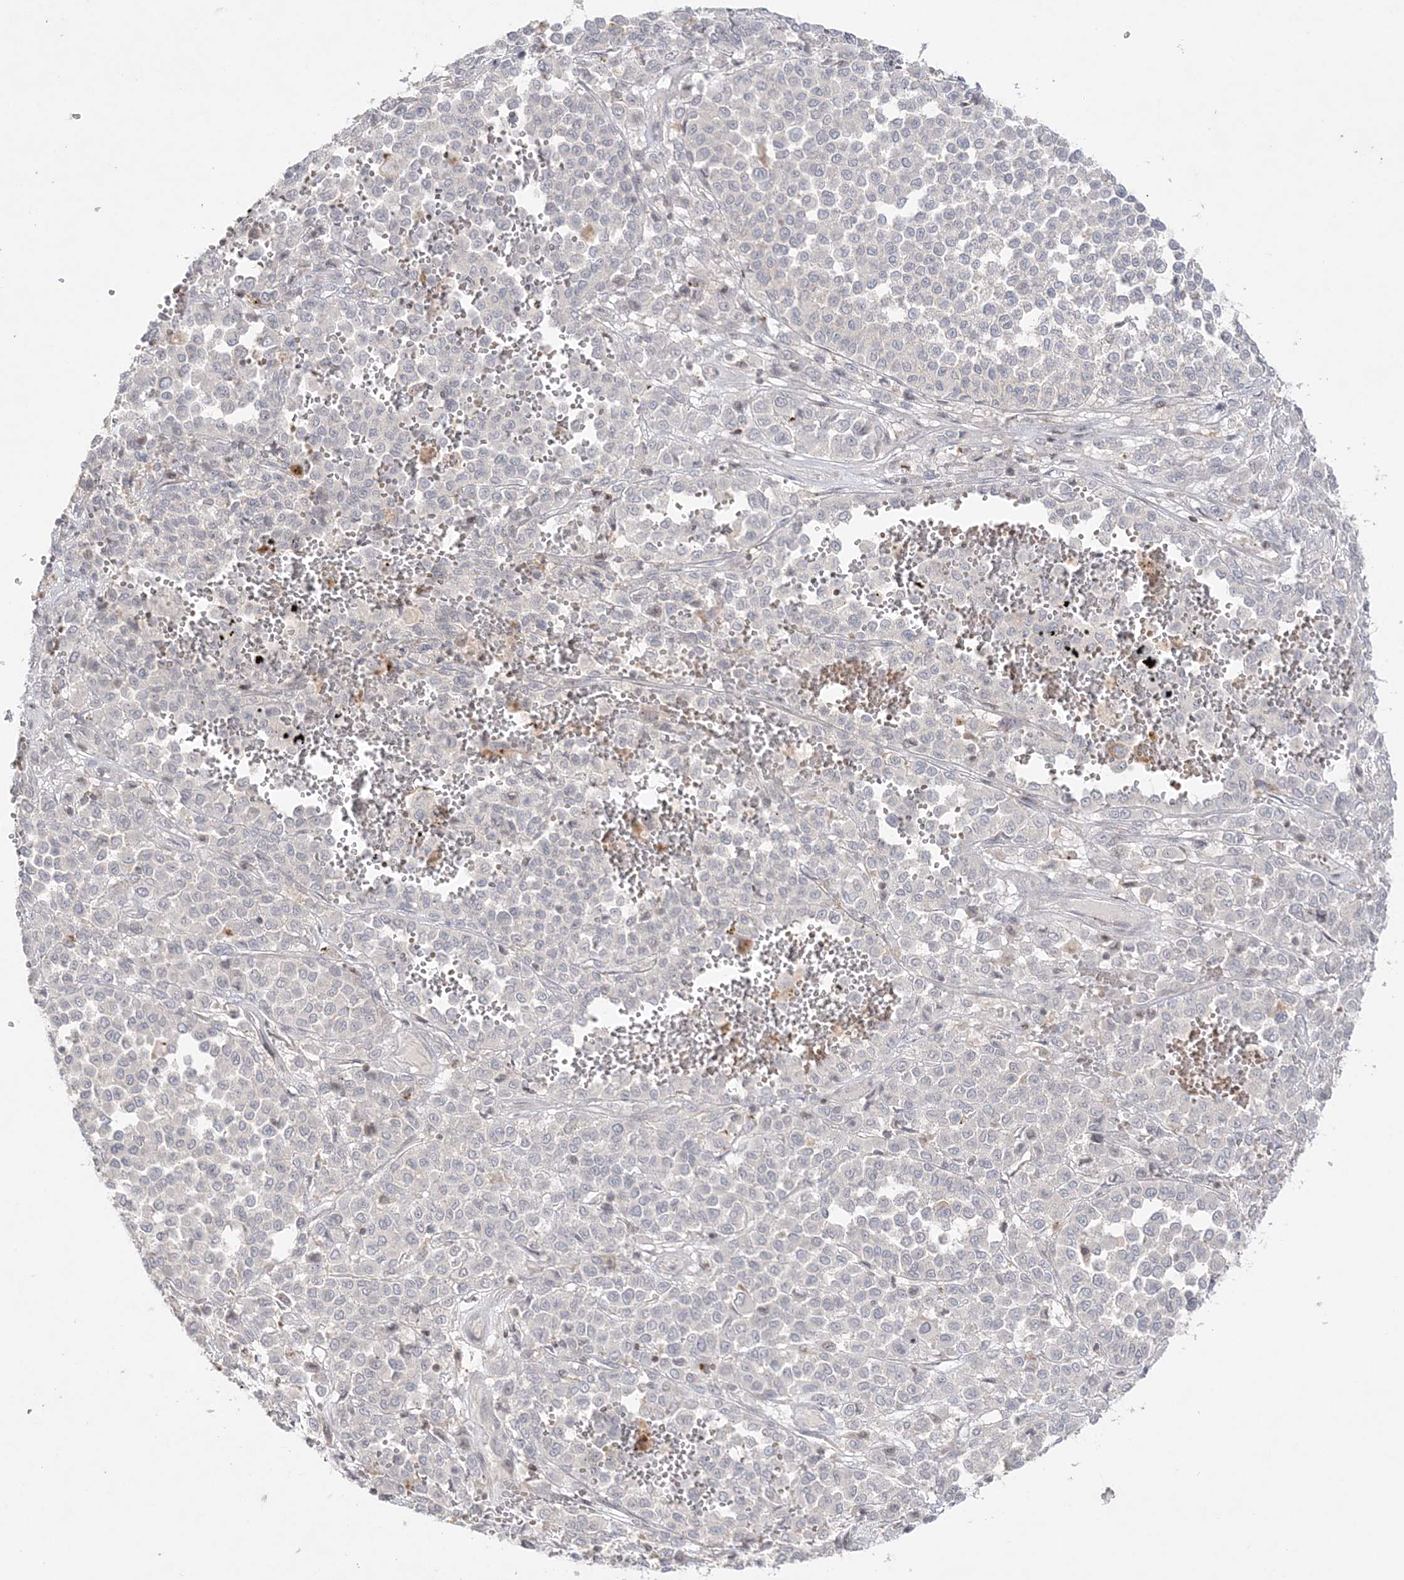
{"staining": {"intensity": "negative", "quantity": "none", "location": "none"}, "tissue": "melanoma", "cell_type": "Tumor cells", "image_type": "cancer", "snomed": [{"axis": "morphology", "description": "Malignant melanoma, Metastatic site"}, {"axis": "topography", "description": "Pancreas"}], "caption": "This is a micrograph of immunohistochemistry staining of malignant melanoma (metastatic site), which shows no expression in tumor cells.", "gene": "SH3BP4", "patient": {"sex": "female", "age": 30}}